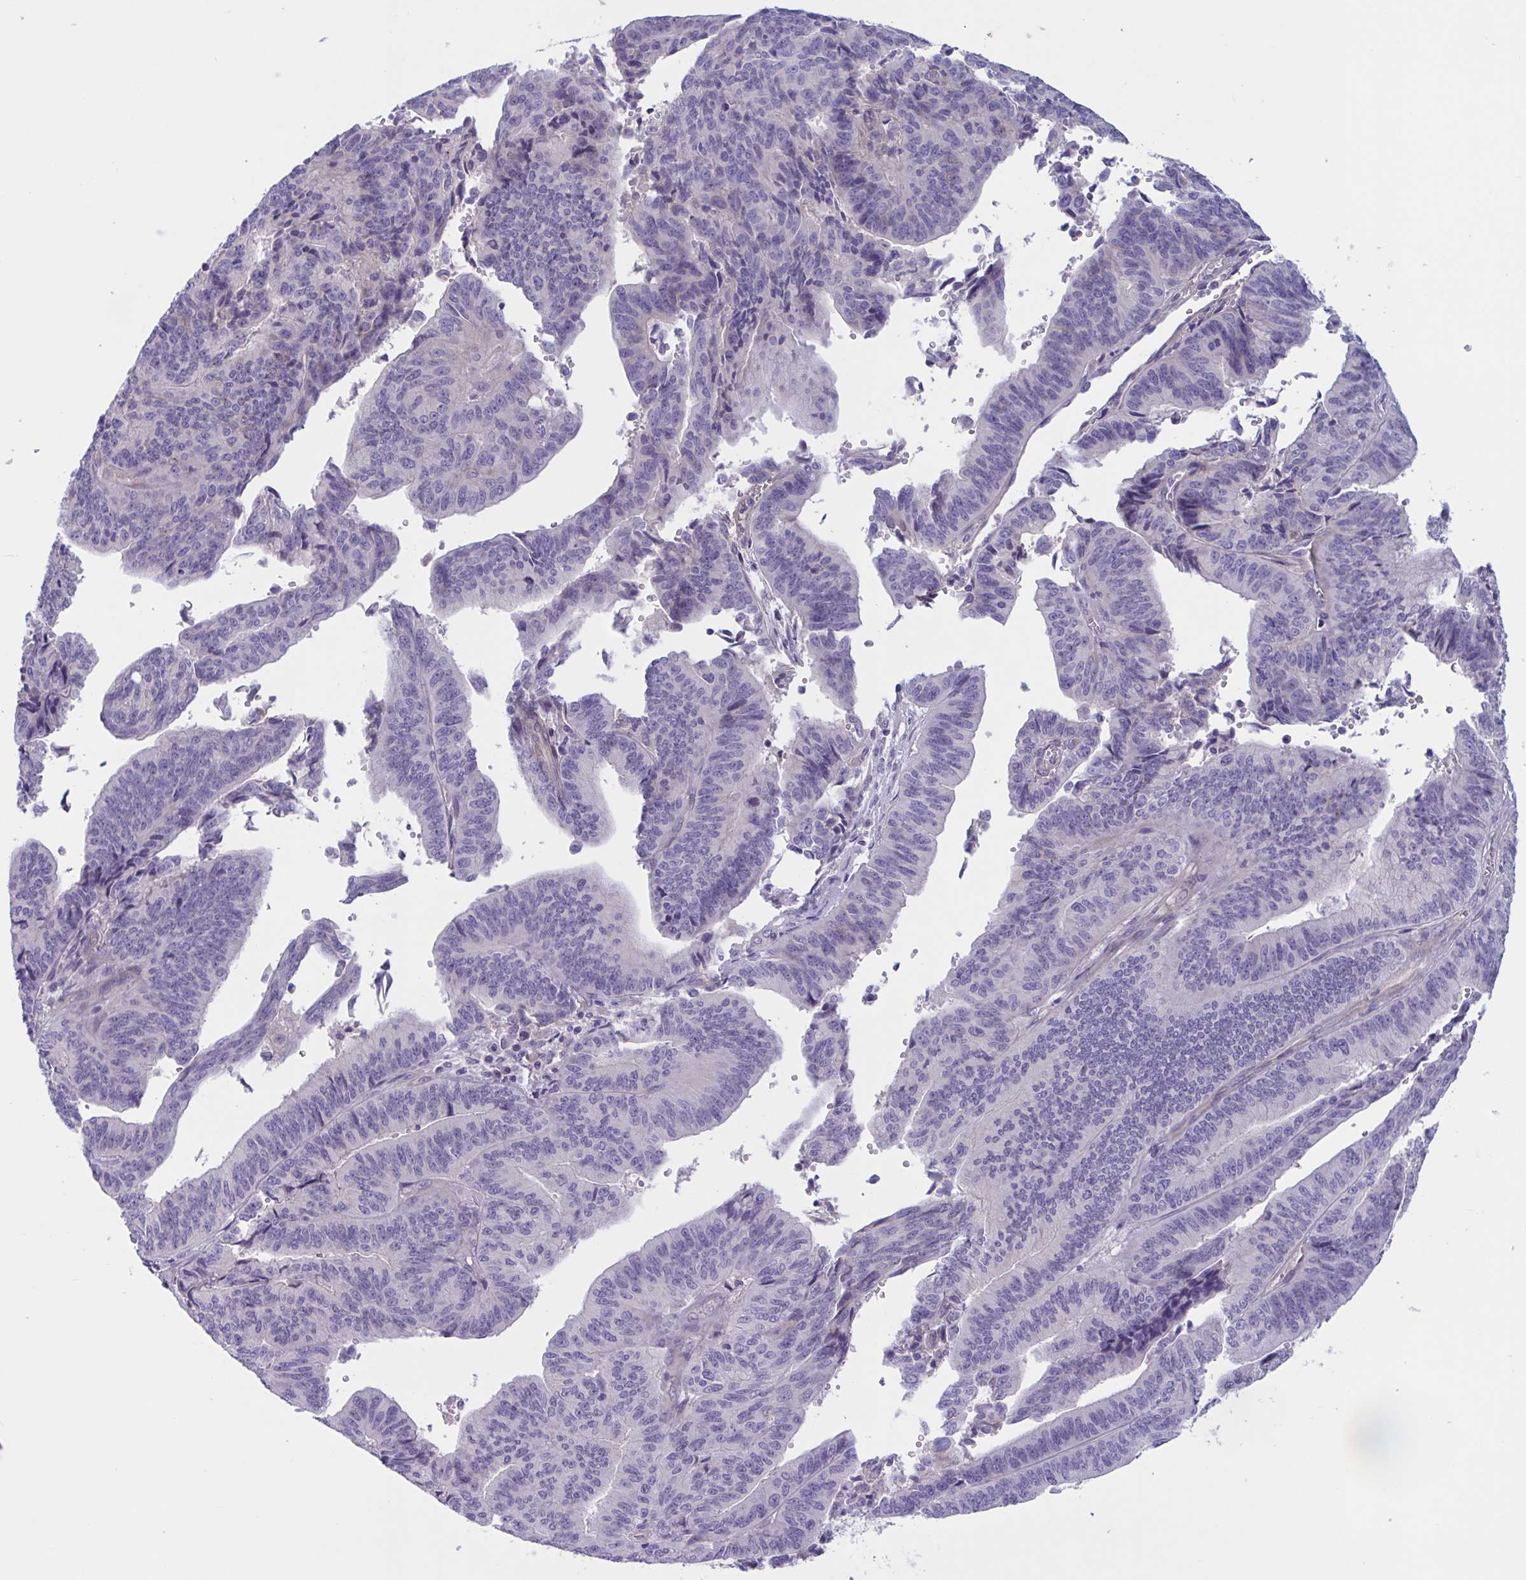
{"staining": {"intensity": "negative", "quantity": "none", "location": "none"}, "tissue": "endometrial cancer", "cell_type": "Tumor cells", "image_type": "cancer", "snomed": [{"axis": "morphology", "description": "Adenocarcinoma, NOS"}, {"axis": "topography", "description": "Endometrium"}], "caption": "Micrograph shows no protein expression in tumor cells of endometrial adenocarcinoma tissue.", "gene": "TTC7B", "patient": {"sex": "female", "age": 65}}